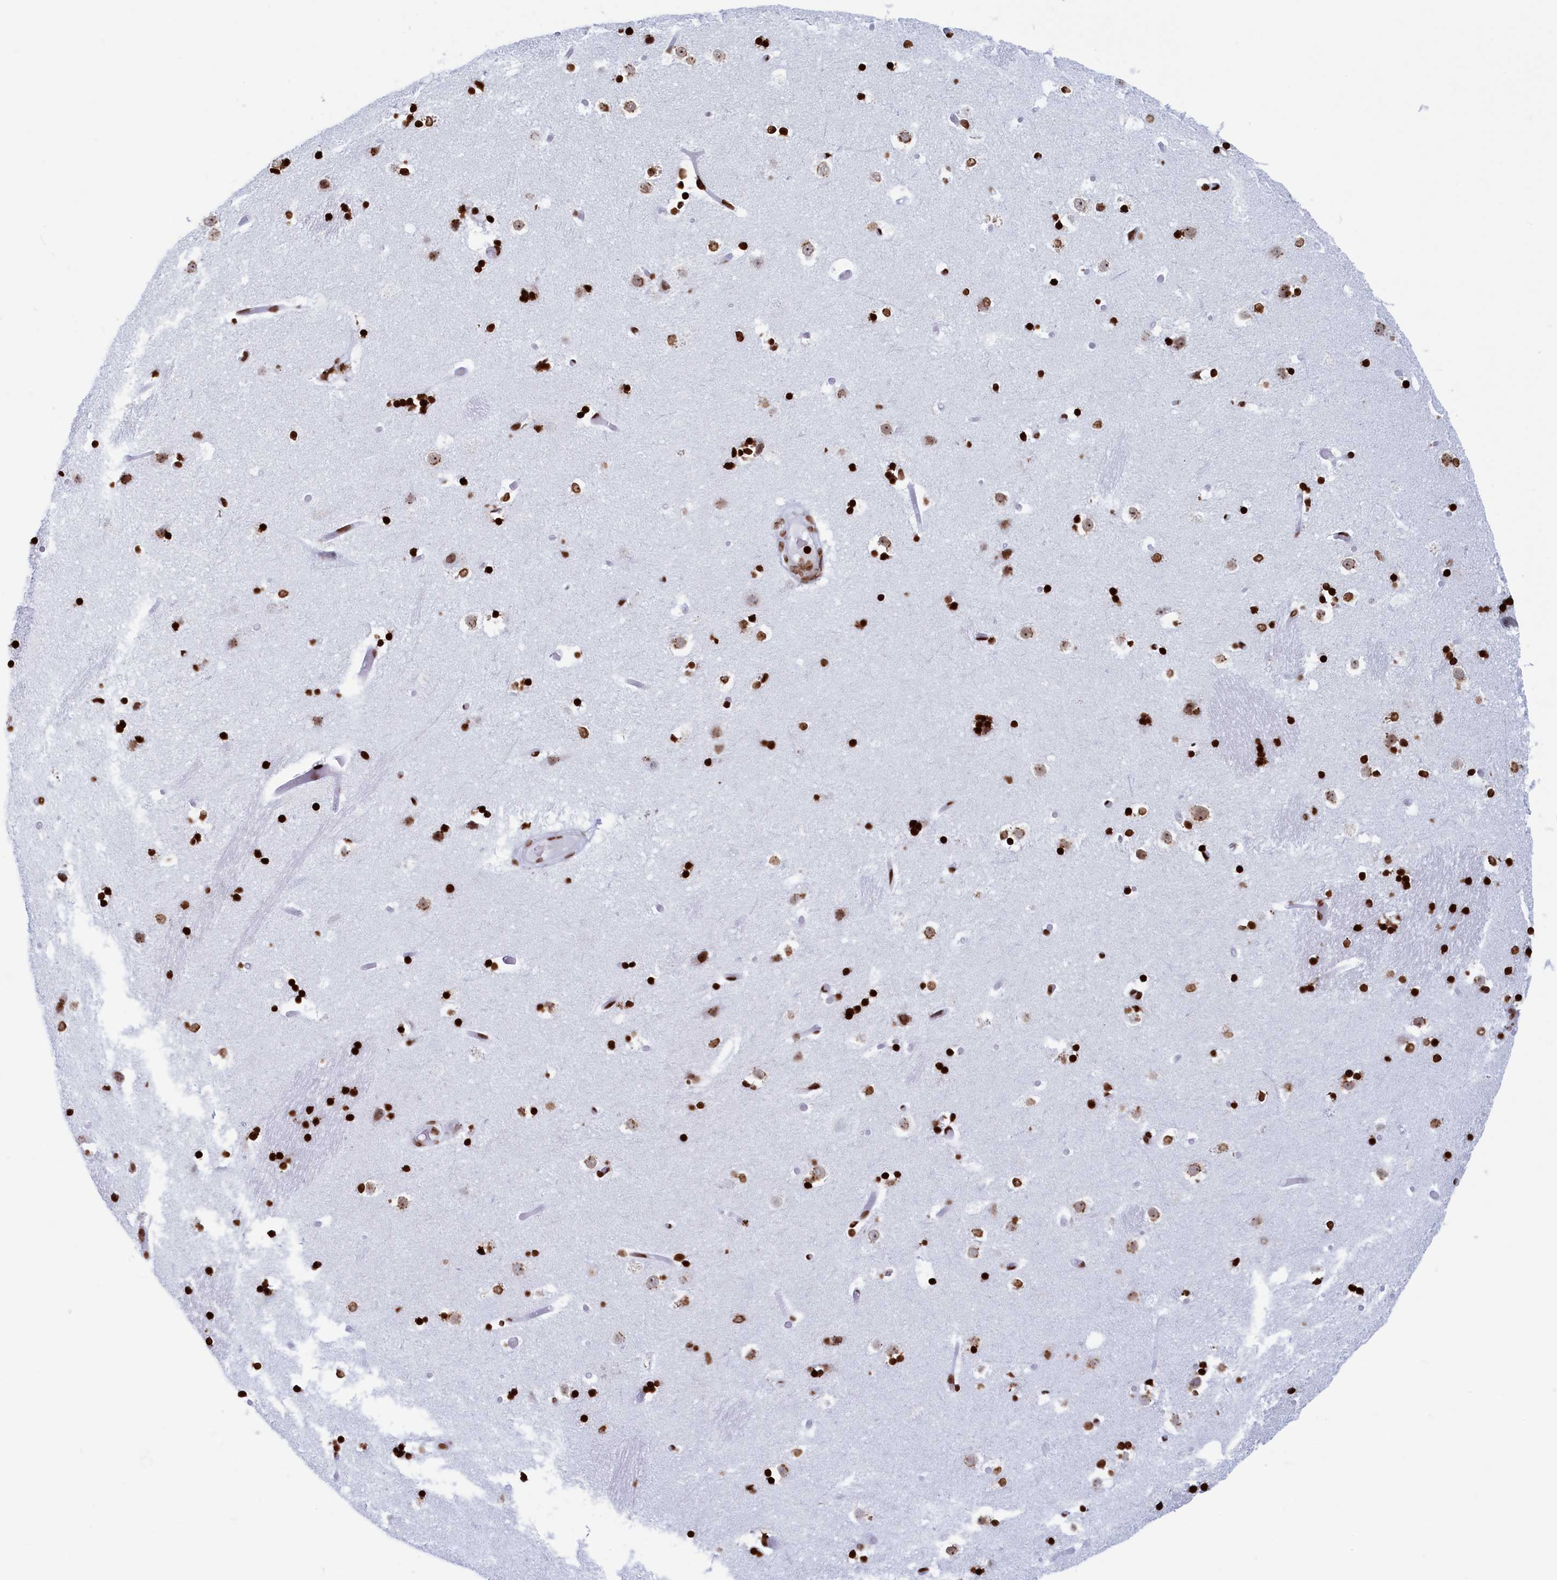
{"staining": {"intensity": "strong", "quantity": ">75%", "location": "nuclear"}, "tissue": "caudate", "cell_type": "Glial cells", "image_type": "normal", "snomed": [{"axis": "morphology", "description": "Normal tissue, NOS"}, {"axis": "topography", "description": "Lateral ventricle wall"}], "caption": "Immunohistochemical staining of unremarkable human caudate displays >75% levels of strong nuclear protein expression in about >75% of glial cells.", "gene": "APOBEC3A", "patient": {"sex": "female", "age": 52}}